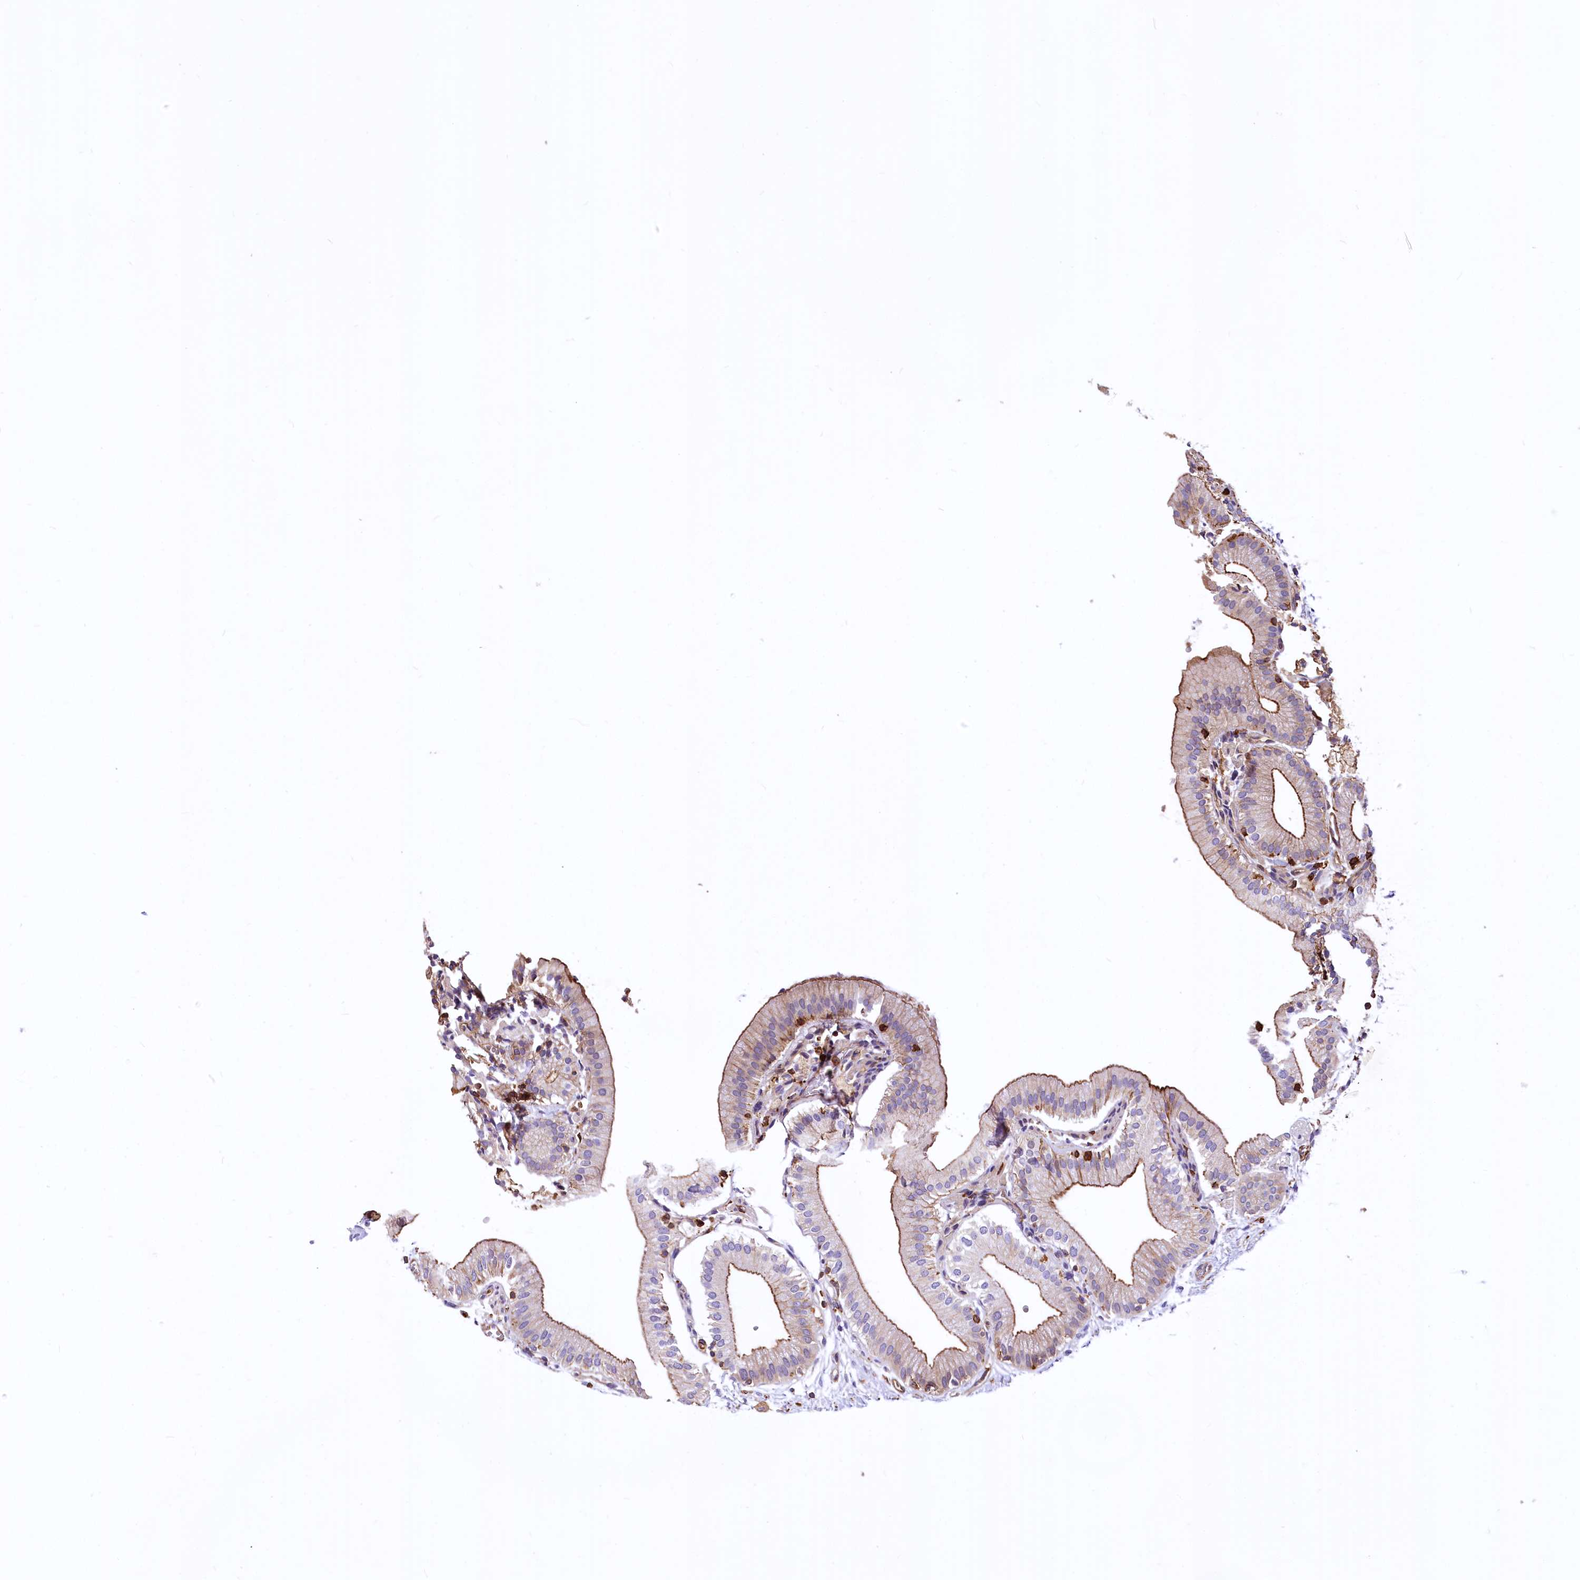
{"staining": {"intensity": "moderate", "quantity": ">75%", "location": "cytoplasmic/membranous"}, "tissue": "gallbladder", "cell_type": "Glandular cells", "image_type": "normal", "snomed": [{"axis": "morphology", "description": "Normal tissue, NOS"}, {"axis": "topography", "description": "Gallbladder"}], "caption": "IHC of unremarkable human gallbladder reveals medium levels of moderate cytoplasmic/membranous expression in approximately >75% of glandular cells. The staining was performed using DAB (3,3'-diaminobenzidine), with brown indicating positive protein expression. Nuclei are stained blue with hematoxylin.", "gene": "DPP3", "patient": {"sex": "male", "age": 55}}